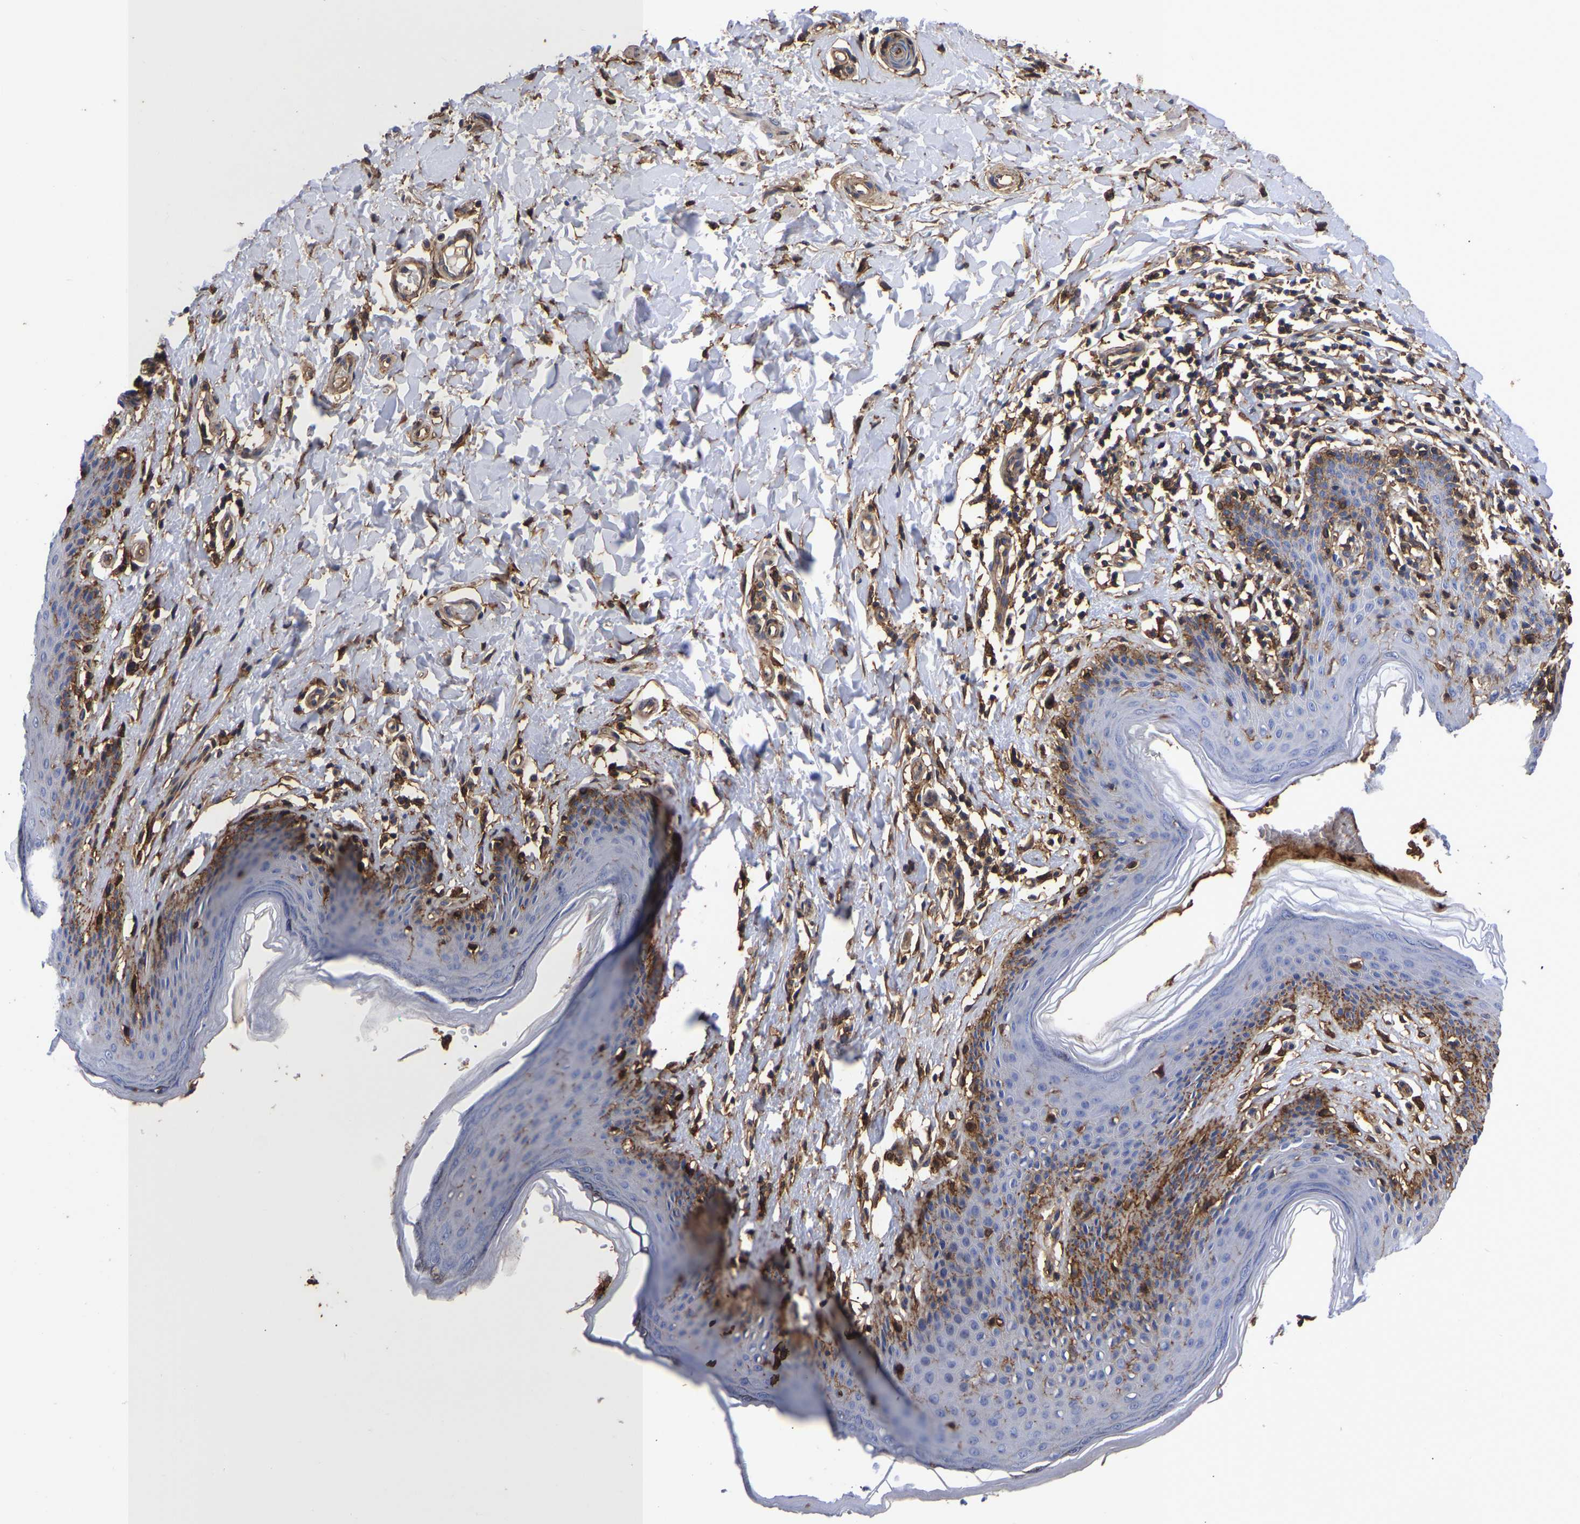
{"staining": {"intensity": "moderate", "quantity": "<25%", "location": "cytoplasmic/membranous"}, "tissue": "skin", "cell_type": "Epidermal cells", "image_type": "normal", "snomed": [{"axis": "morphology", "description": "Normal tissue, NOS"}, {"axis": "topography", "description": "Vulva"}], "caption": "High-magnification brightfield microscopy of unremarkable skin stained with DAB (3,3'-diaminobenzidine) (brown) and counterstained with hematoxylin (blue). epidermal cells exhibit moderate cytoplasmic/membranous staining is present in about<25% of cells.", "gene": "LIF", "patient": {"sex": "female", "age": 66}}